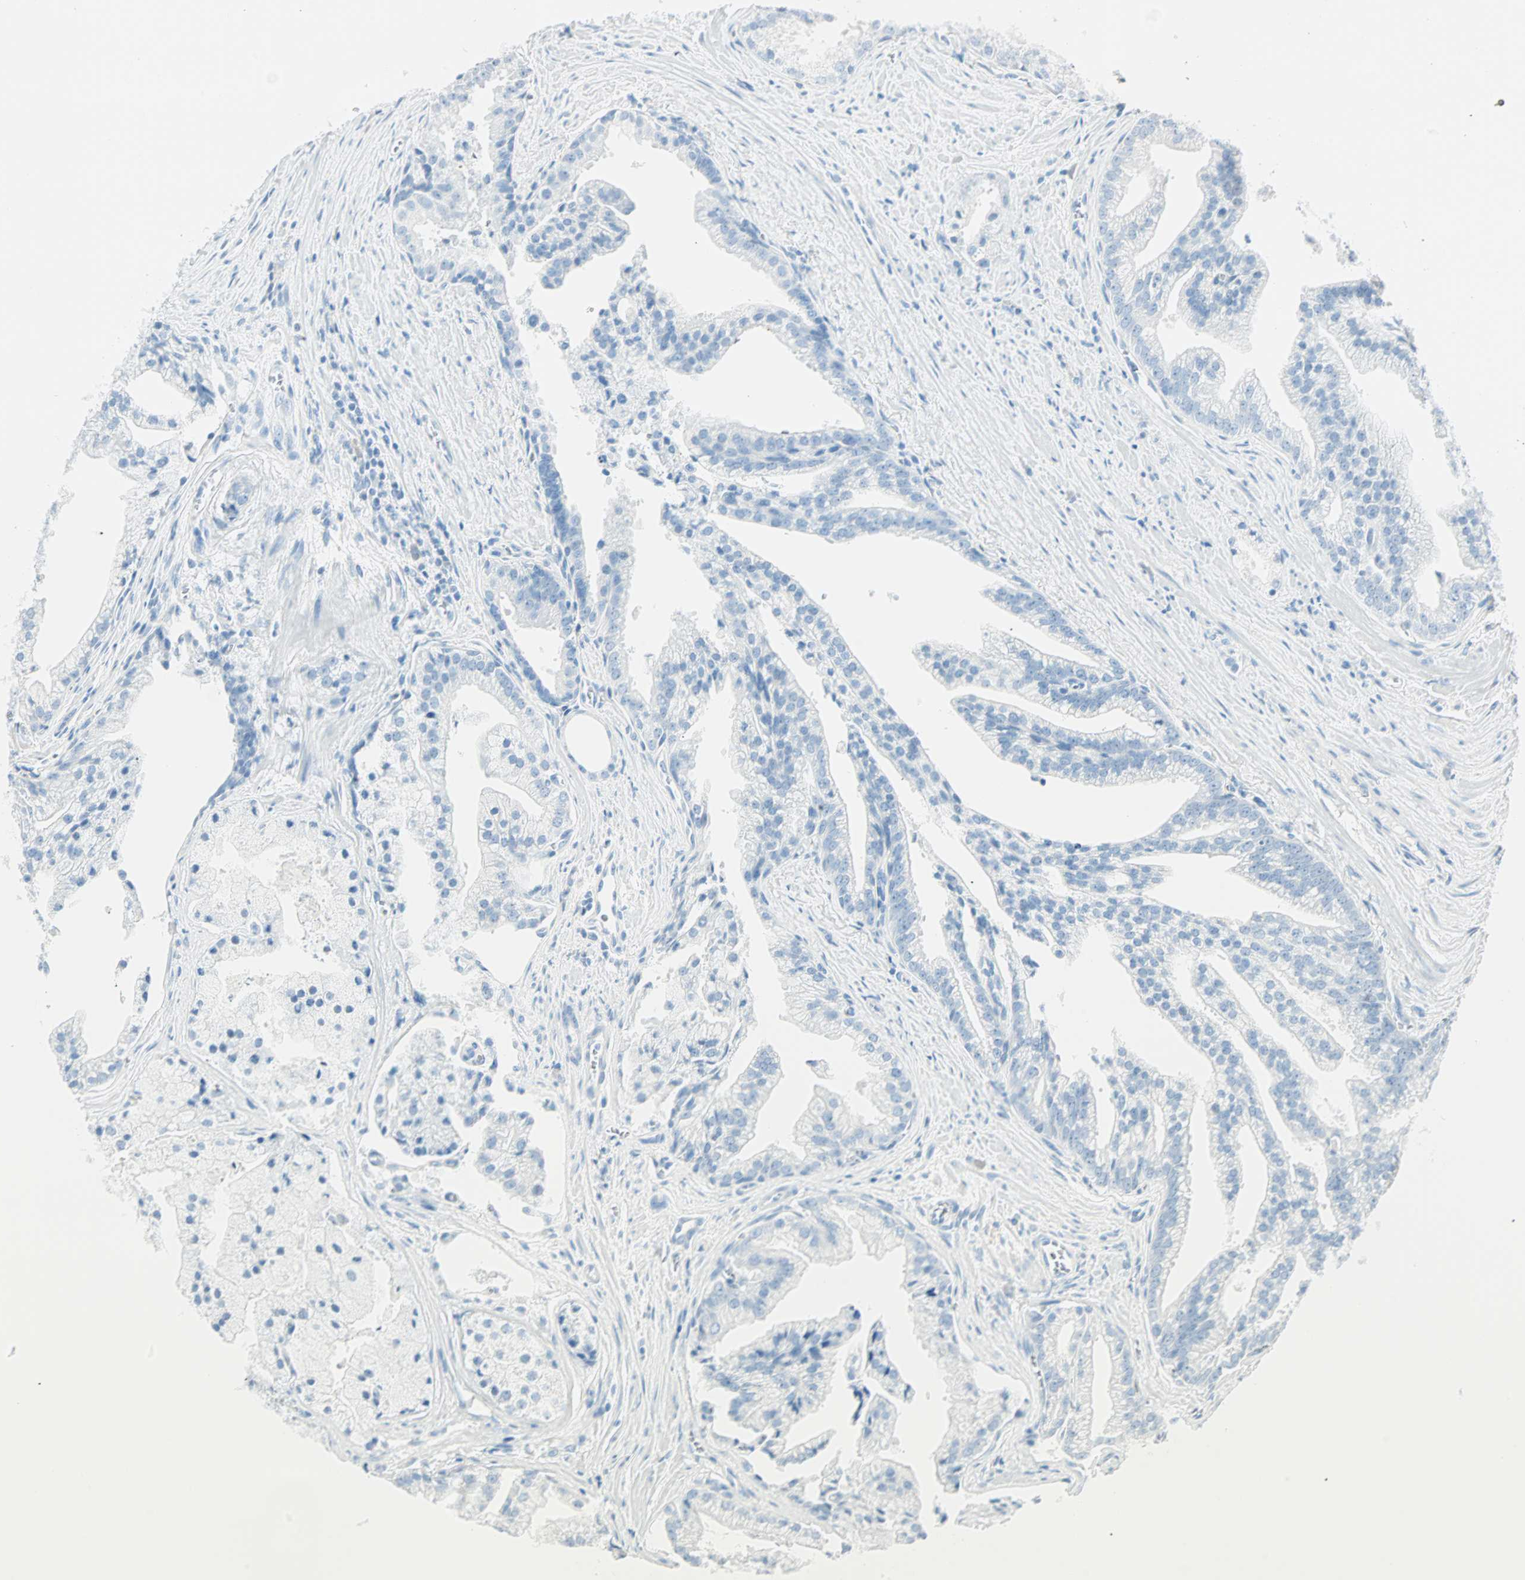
{"staining": {"intensity": "negative", "quantity": "none", "location": "none"}, "tissue": "prostate cancer", "cell_type": "Tumor cells", "image_type": "cancer", "snomed": [{"axis": "morphology", "description": "Adenocarcinoma, High grade"}, {"axis": "topography", "description": "Prostate"}], "caption": "High magnification brightfield microscopy of prostate adenocarcinoma (high-grade) stained with DAB (3,3'-diaminobenzidine) (brown) and counterstained with hematoxylin (blue): tumor cells show no significant staining.", "gene": "NES", "patient": {"sex": "male", "age": 67}}